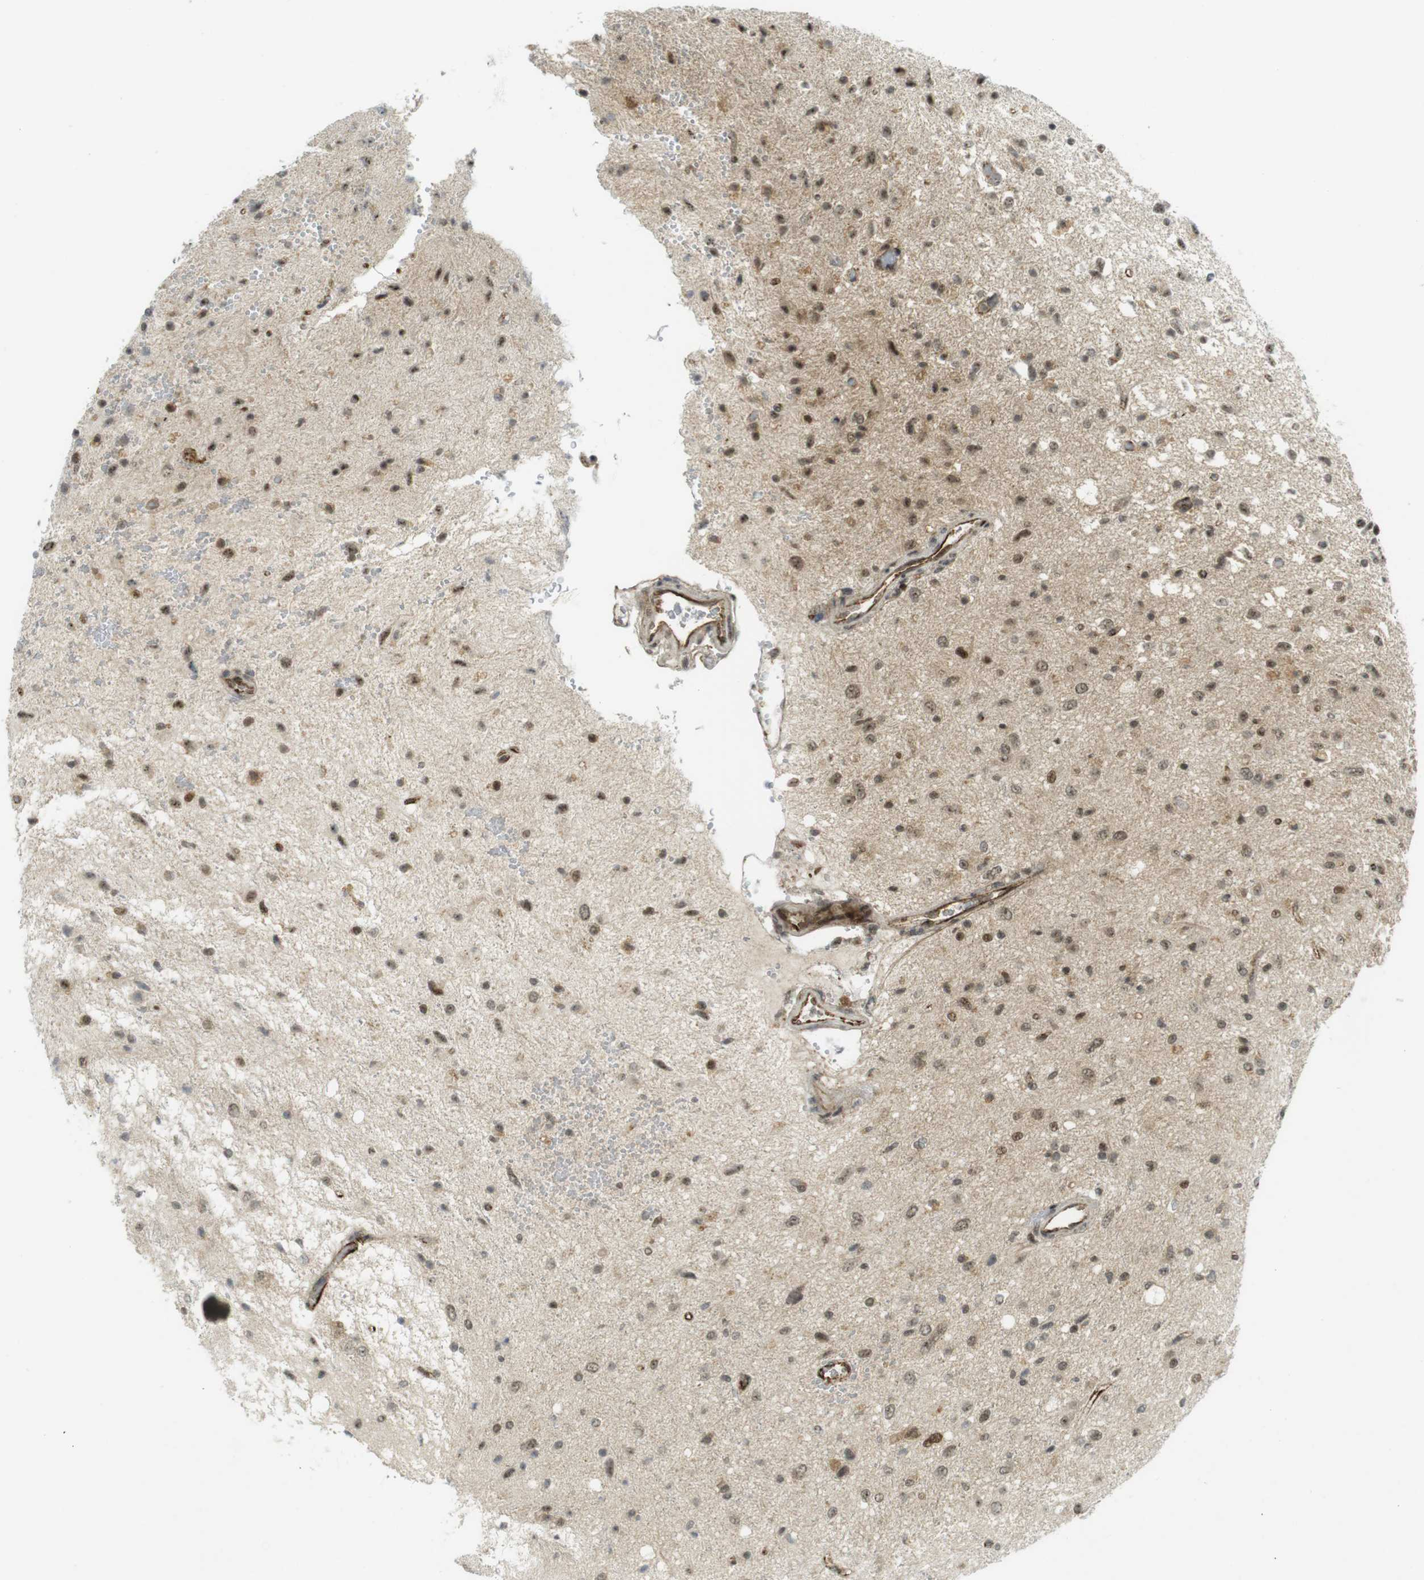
{"staining": {"intensity": "weak", "quantity": ">75%", "location": "nuclear"}, "tissue": "glioma", "cell_type": "Tumor cells", "image_type": "cancer", "snomed": [{"axis": "morphology", "description": "Glioma, malignant, Low grade"}, {"axis": "topography", "description": "Brain"}], "caption": "Malignant glioma (low-grade) was stained to show a protein in brown. There is low levels of weak nuclear staining in about >75% of tumor cells. Nuclei are stained in blue.", "gene": "PPP1R13B", "patient": {"sex": "male", "age": 77}}